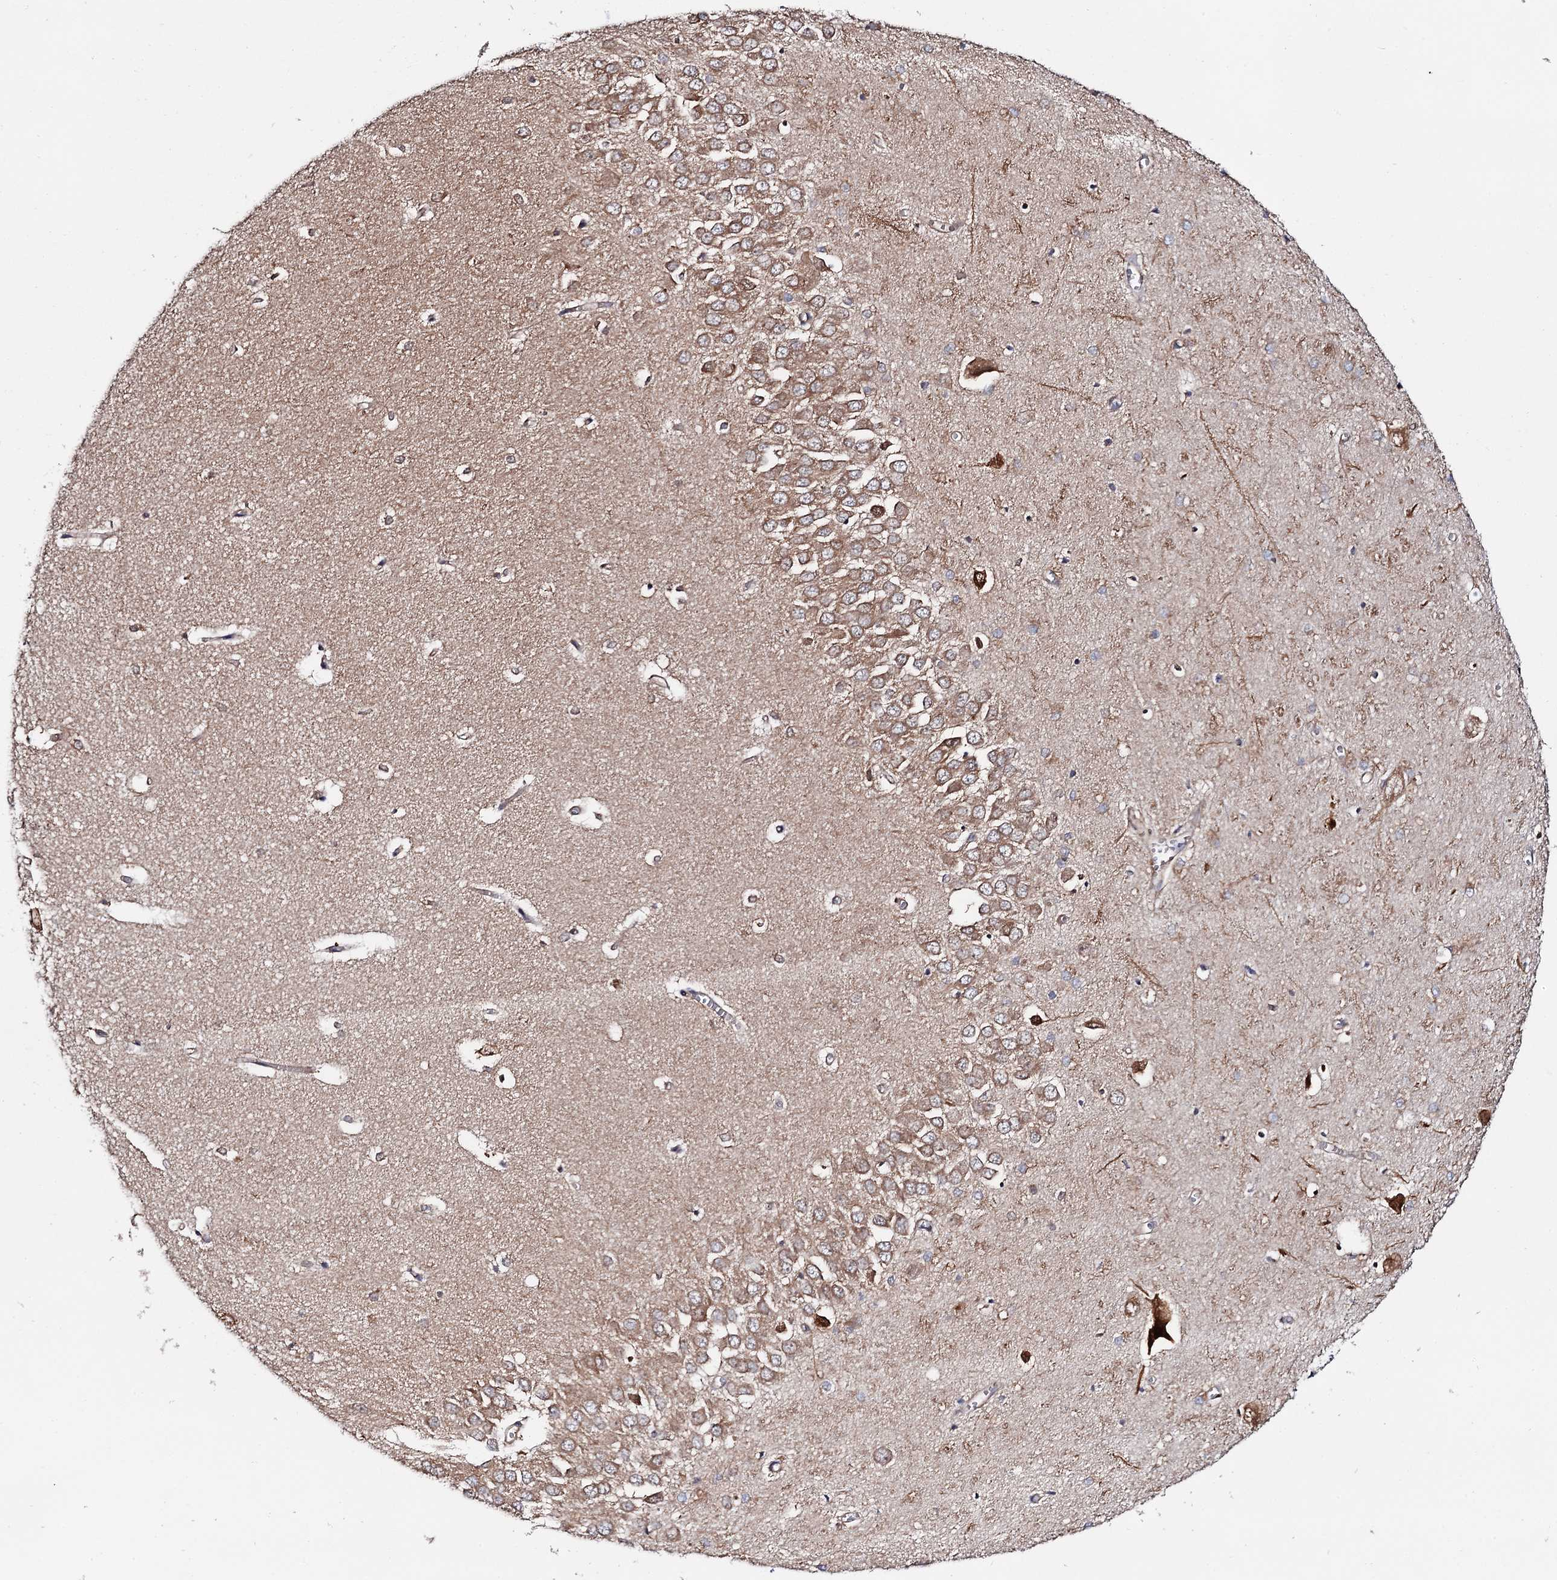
{"staining": {"intensity": "moderate", "quantity": "<25%", "location": "cytoplasmic/membranous"}, "tissue": "hippocampus", "cell_type": "Glial cells", "image_type": "normal", "snomed": [{"axis": "morphology", "description": "Normal tissue, NOS"}, {"axis": "topography", "description": "Hippocampus"}], "caption": "A brown stain labels moderate cytoplasmic/membranous expression of a protein in glial cells of normal hippocampus.", "gene": "MRPL48", "patient": {"sex": "male", "age": 70}}